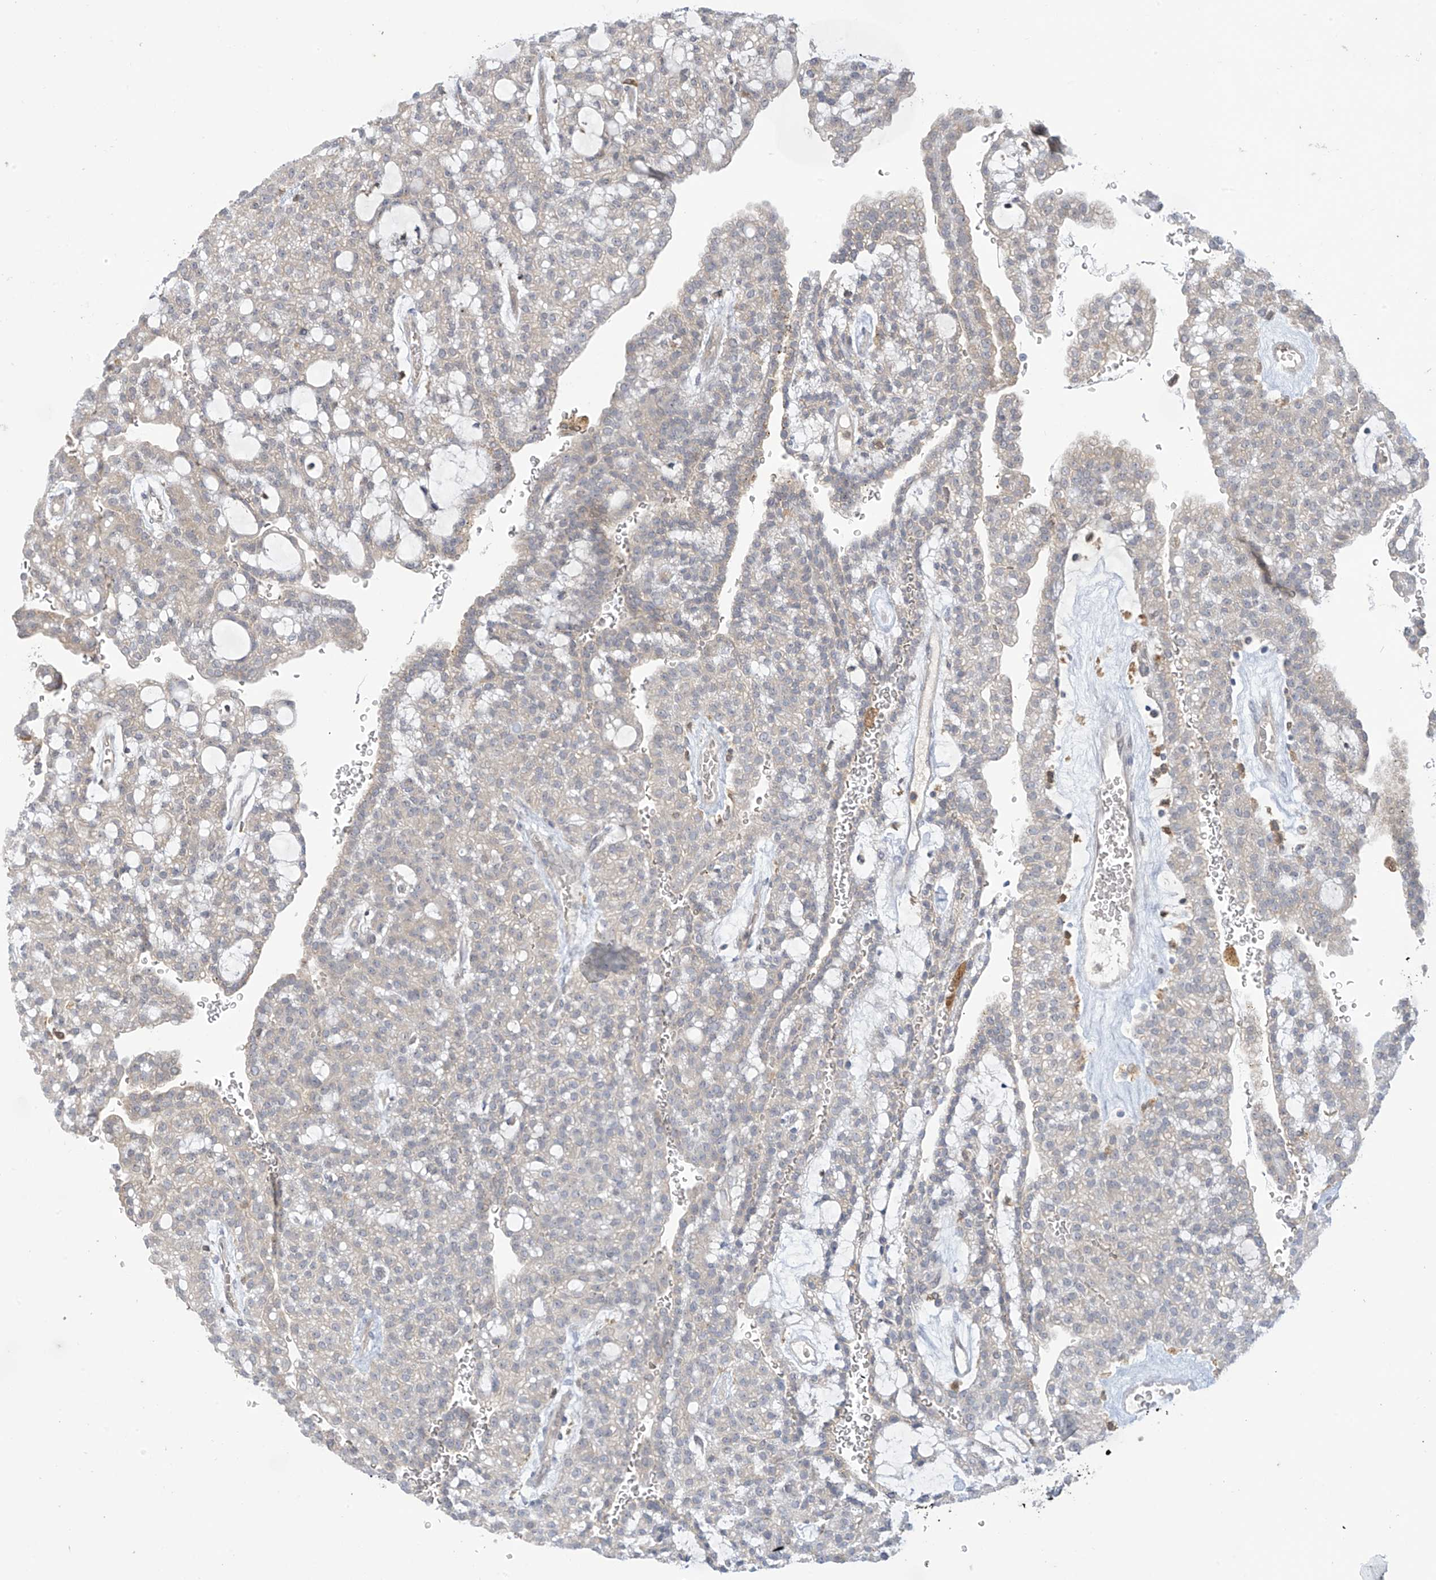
{"staining": {"intensity": "weak", "quantity": "<25%", "location": "cytoplasmic/membranous"}, "tissue": "renal cancer", "cell_type": "Tumor cells", "image_type": "cancer", "snomed": [{"axis": "morphology", "description": "Adenocarcinoma, NOS"}, {"axis": "topography", "description": "Kidney"}], "caption": "Tumor cells are negative for protein expression in human renal adenocarcinoma.", "gene": "IDH1", "patient": {"sex": "male", "age": 63}}